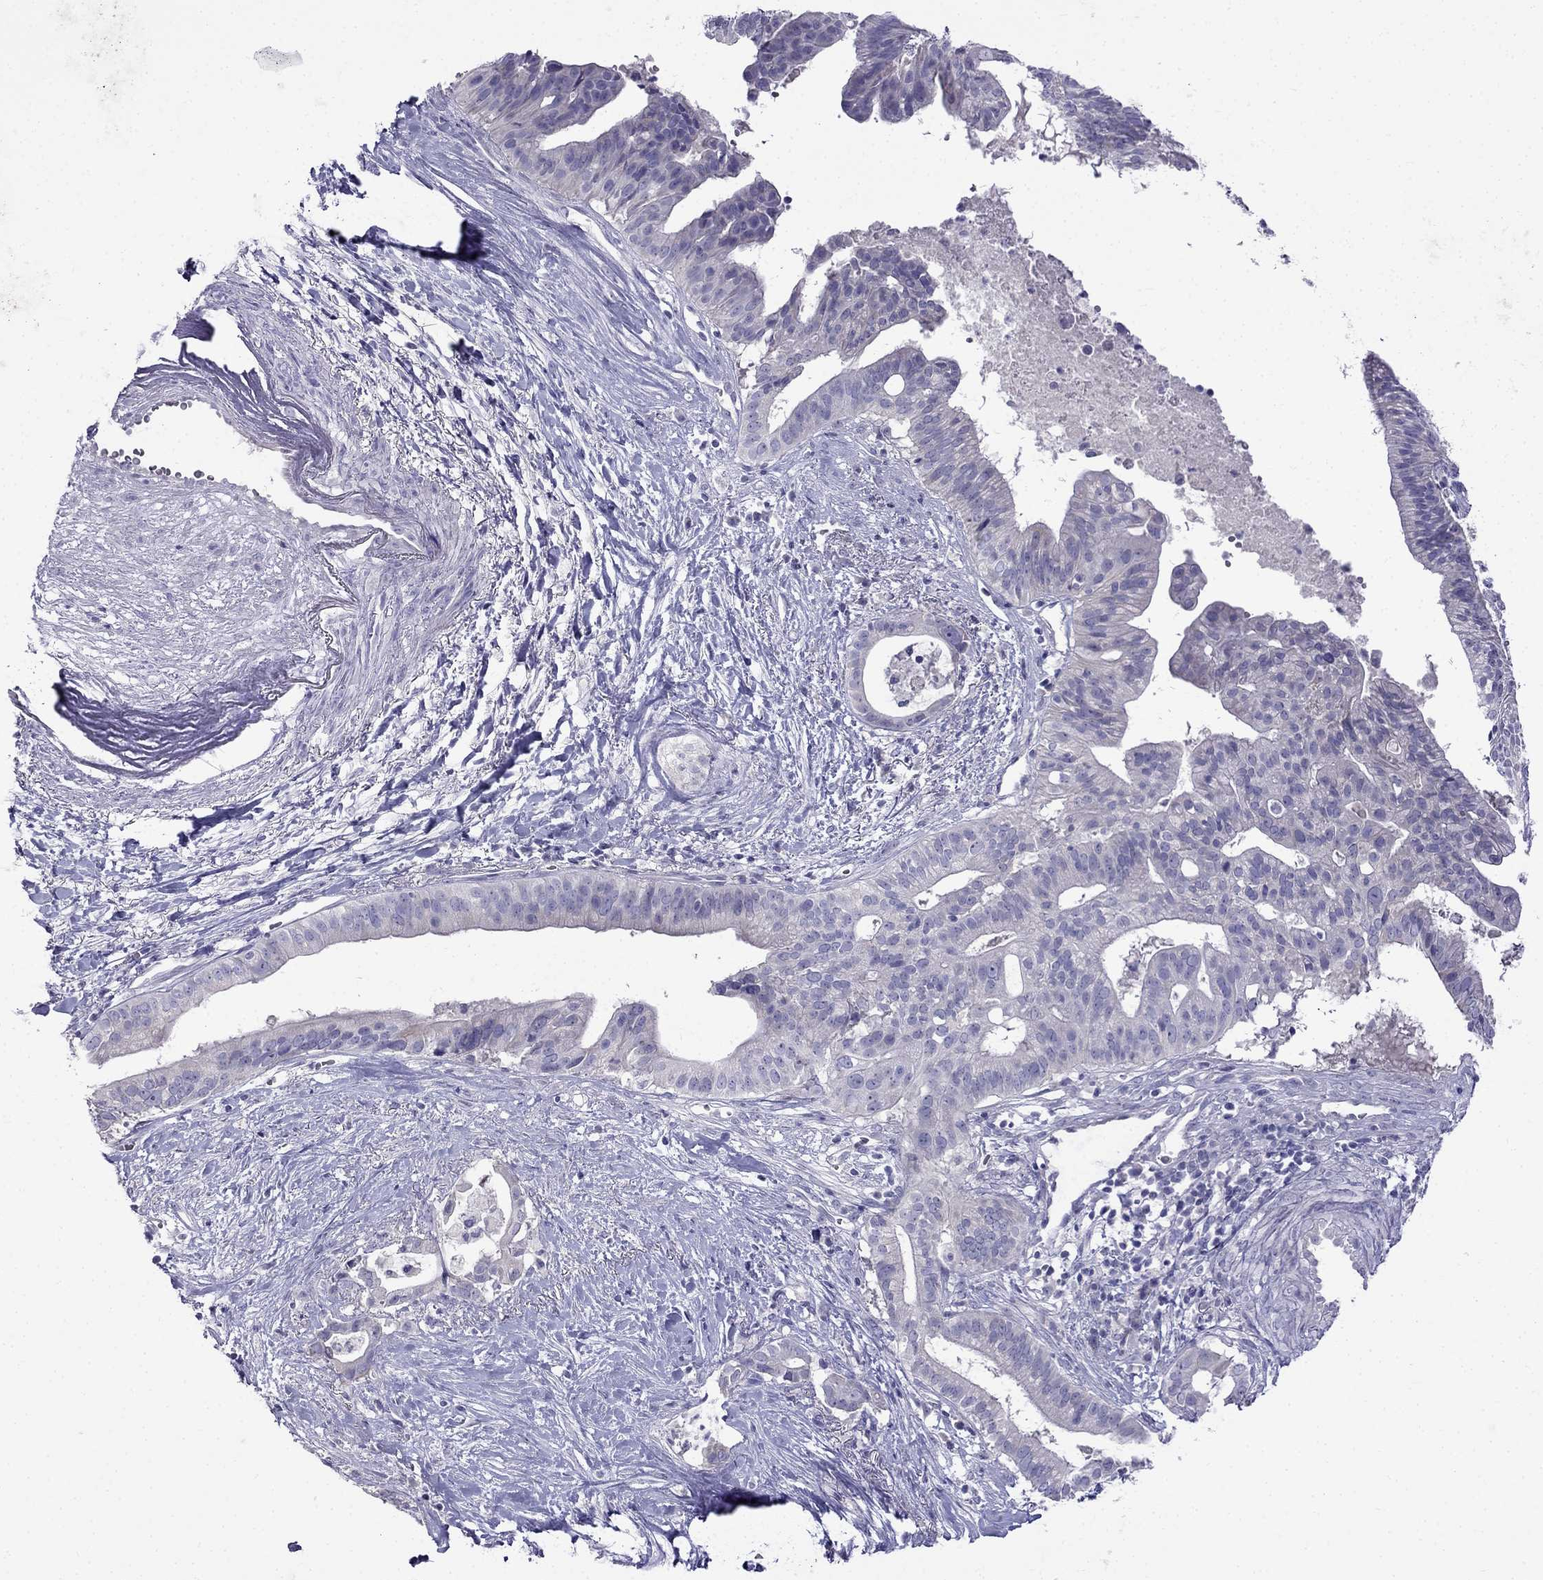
{"staining": {"intensity": "negative", "quantity": "none", "location": "none"}, "tissue": "pancreatic cancer", "cell_type": "Tumor cells", "image_type": "cancer", "snomed": [{"axis": "morphology", "description": "Adenocarcinoma, NOS"}, {"axis": "topography", "description": "Pancreas"}], "caption": "DAB (3,3'-diaminobenzidine) immunohistochemical staining of human pancreatic cancer (adenocarcinoma) exhibits no significant staining in tumor cells.", "gene": "PATE1", "patient": {"sex": "male", "age": 61}}